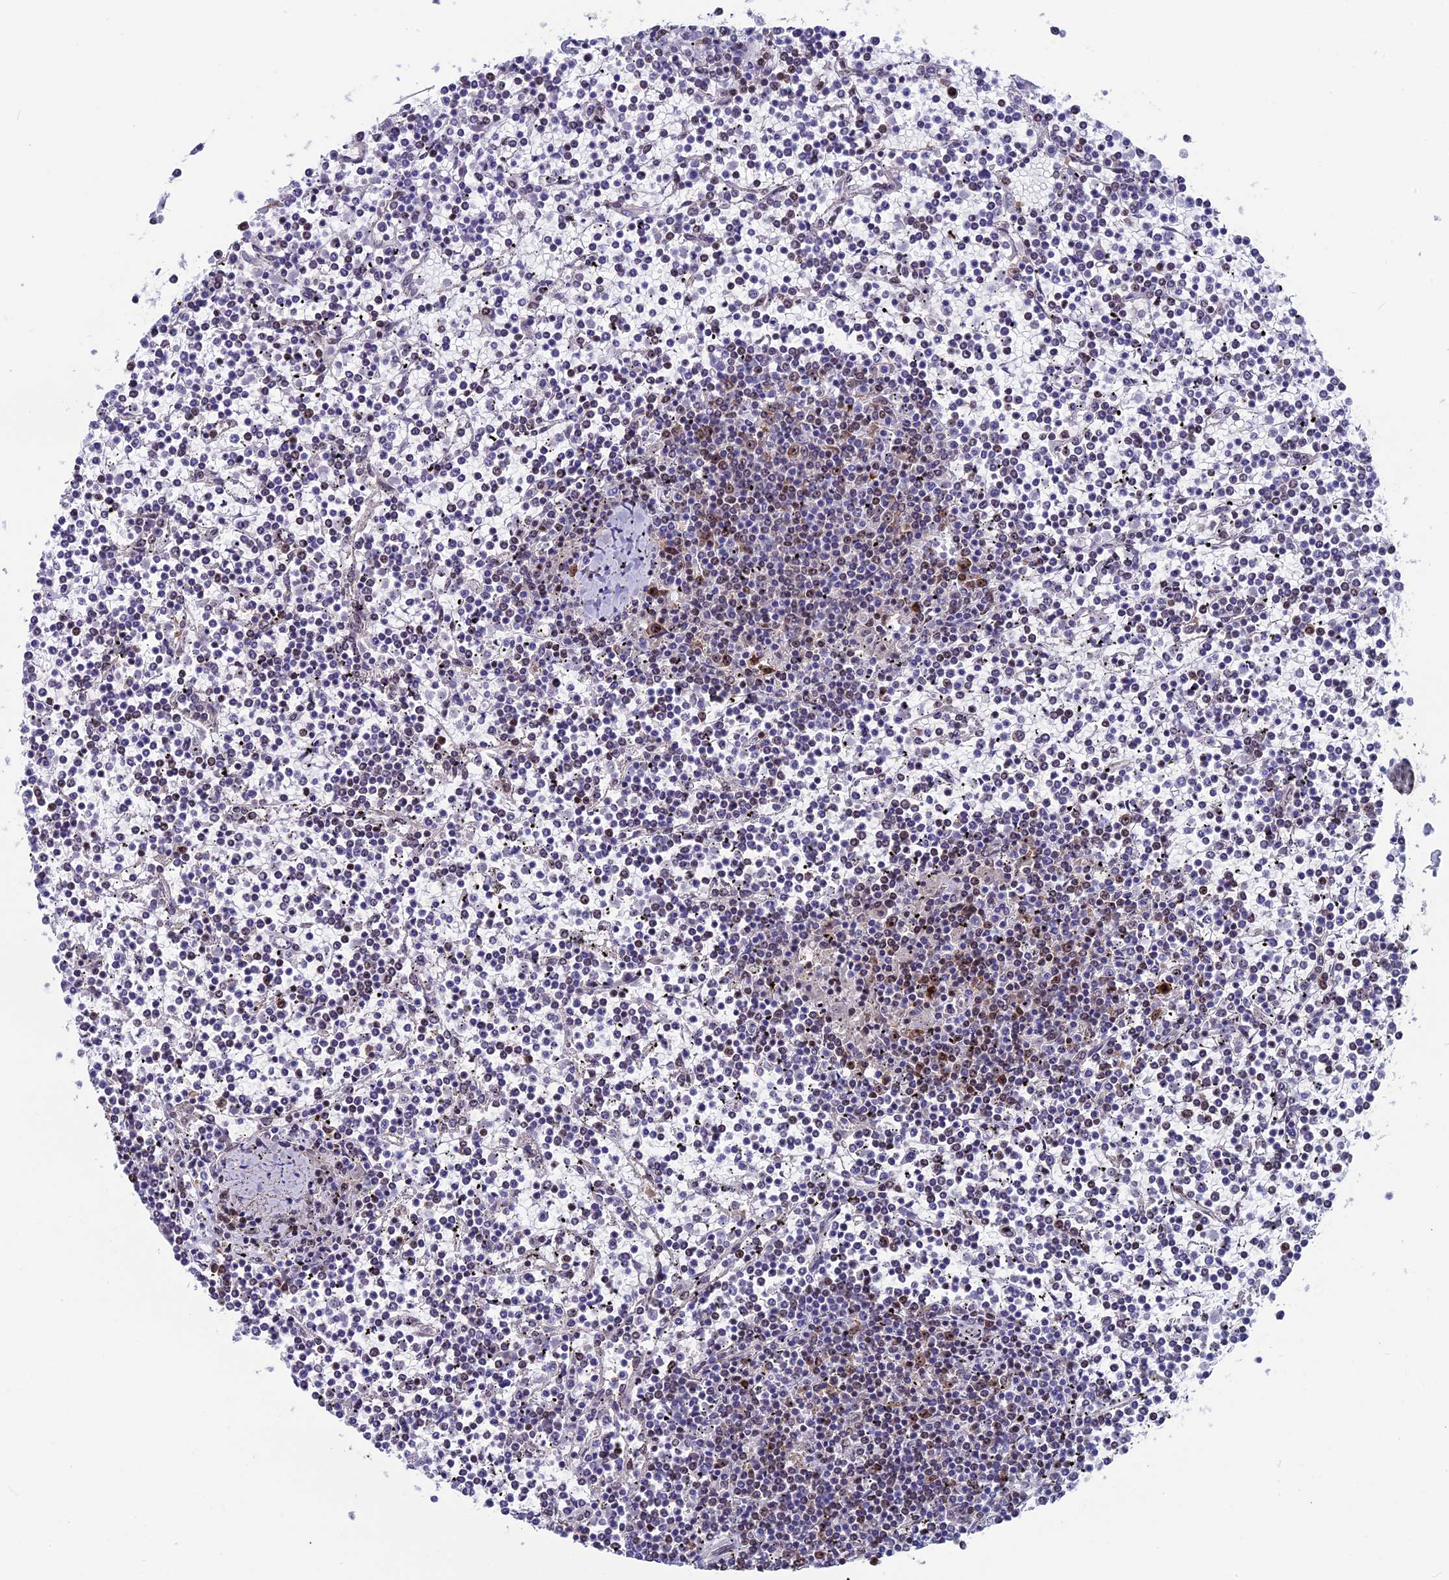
{"staining": {"intensity": "weak", "quantity": "<25%", "location": "nuclear"}, "tissue": "lymphoma", "cell_type": "Tumor cells", "image_type": "cancer", "snomed": [{"axis": "morphology", "description": "Malignant lymphoma, non-Hodgkin's type, Low grade"}, {"axis": "topography", "description": "Spleen"}], "caption": "Immunohistochemical staining of human lymphoma reveals no significant positivity in tumor cells.", "gene": "CCDC86", "patient": {"sex": "female", "age": 19}}